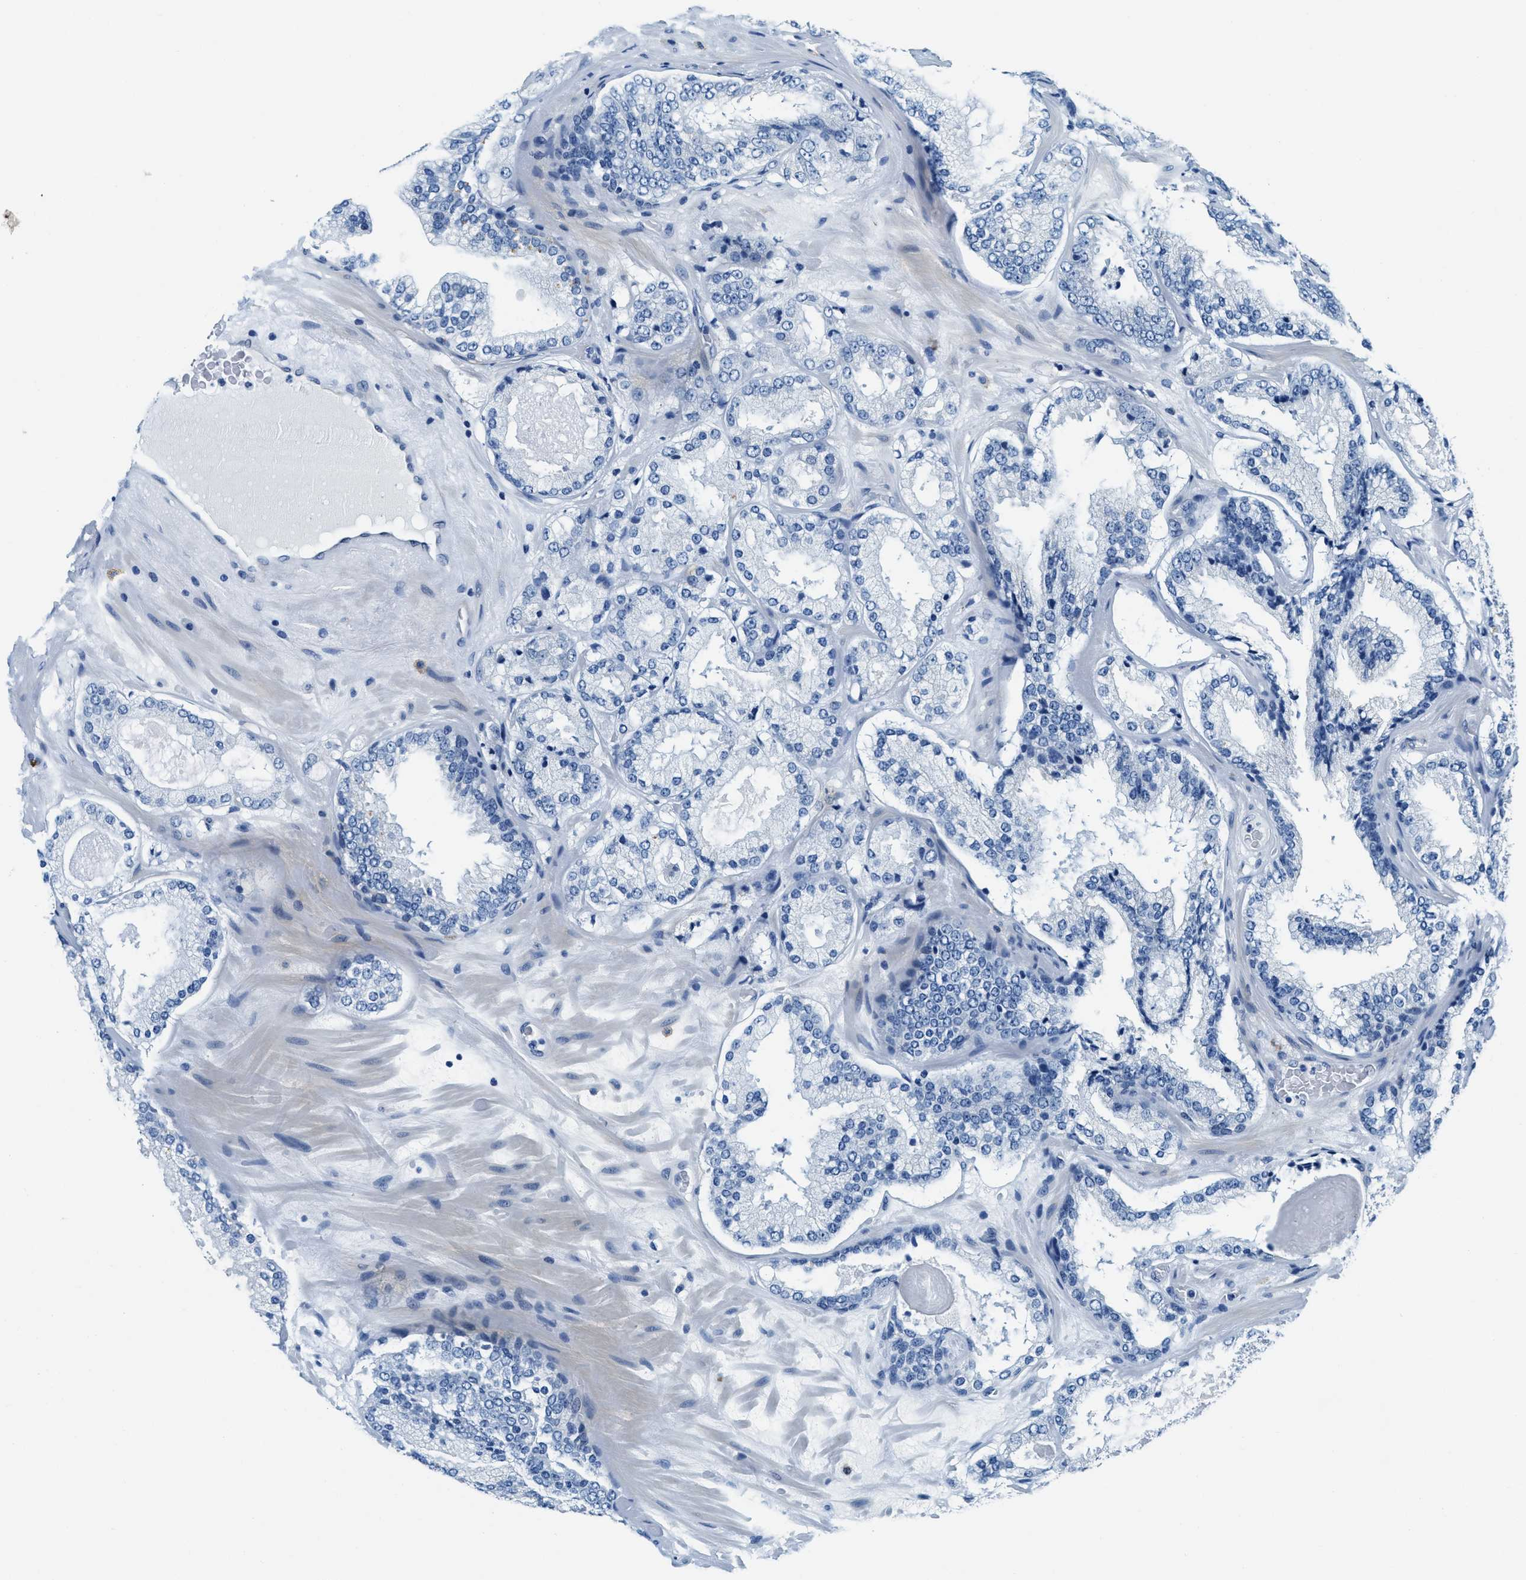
{"staining": {"intensity": "negative", "quantity": "none", "location": "none"}, "tissue": "prostate cancer", "cell_type": "Tumor cells", "image_type": "cancer", "snomed": [{"axis": "morphology", "description": "Adenocarcinoma, High grade"}, {"axis": "topography", "description": "Prostate"}], "caption": "Protein analysis of prostate cancer (high-grade adenocarcinoma) reveals no significant positivity in tumor cells. (Immunohistochemistry, brightfield microscopy, high magnification).", "gene": "UBAC2", "patient": {"sex": "male", "age": 65}}